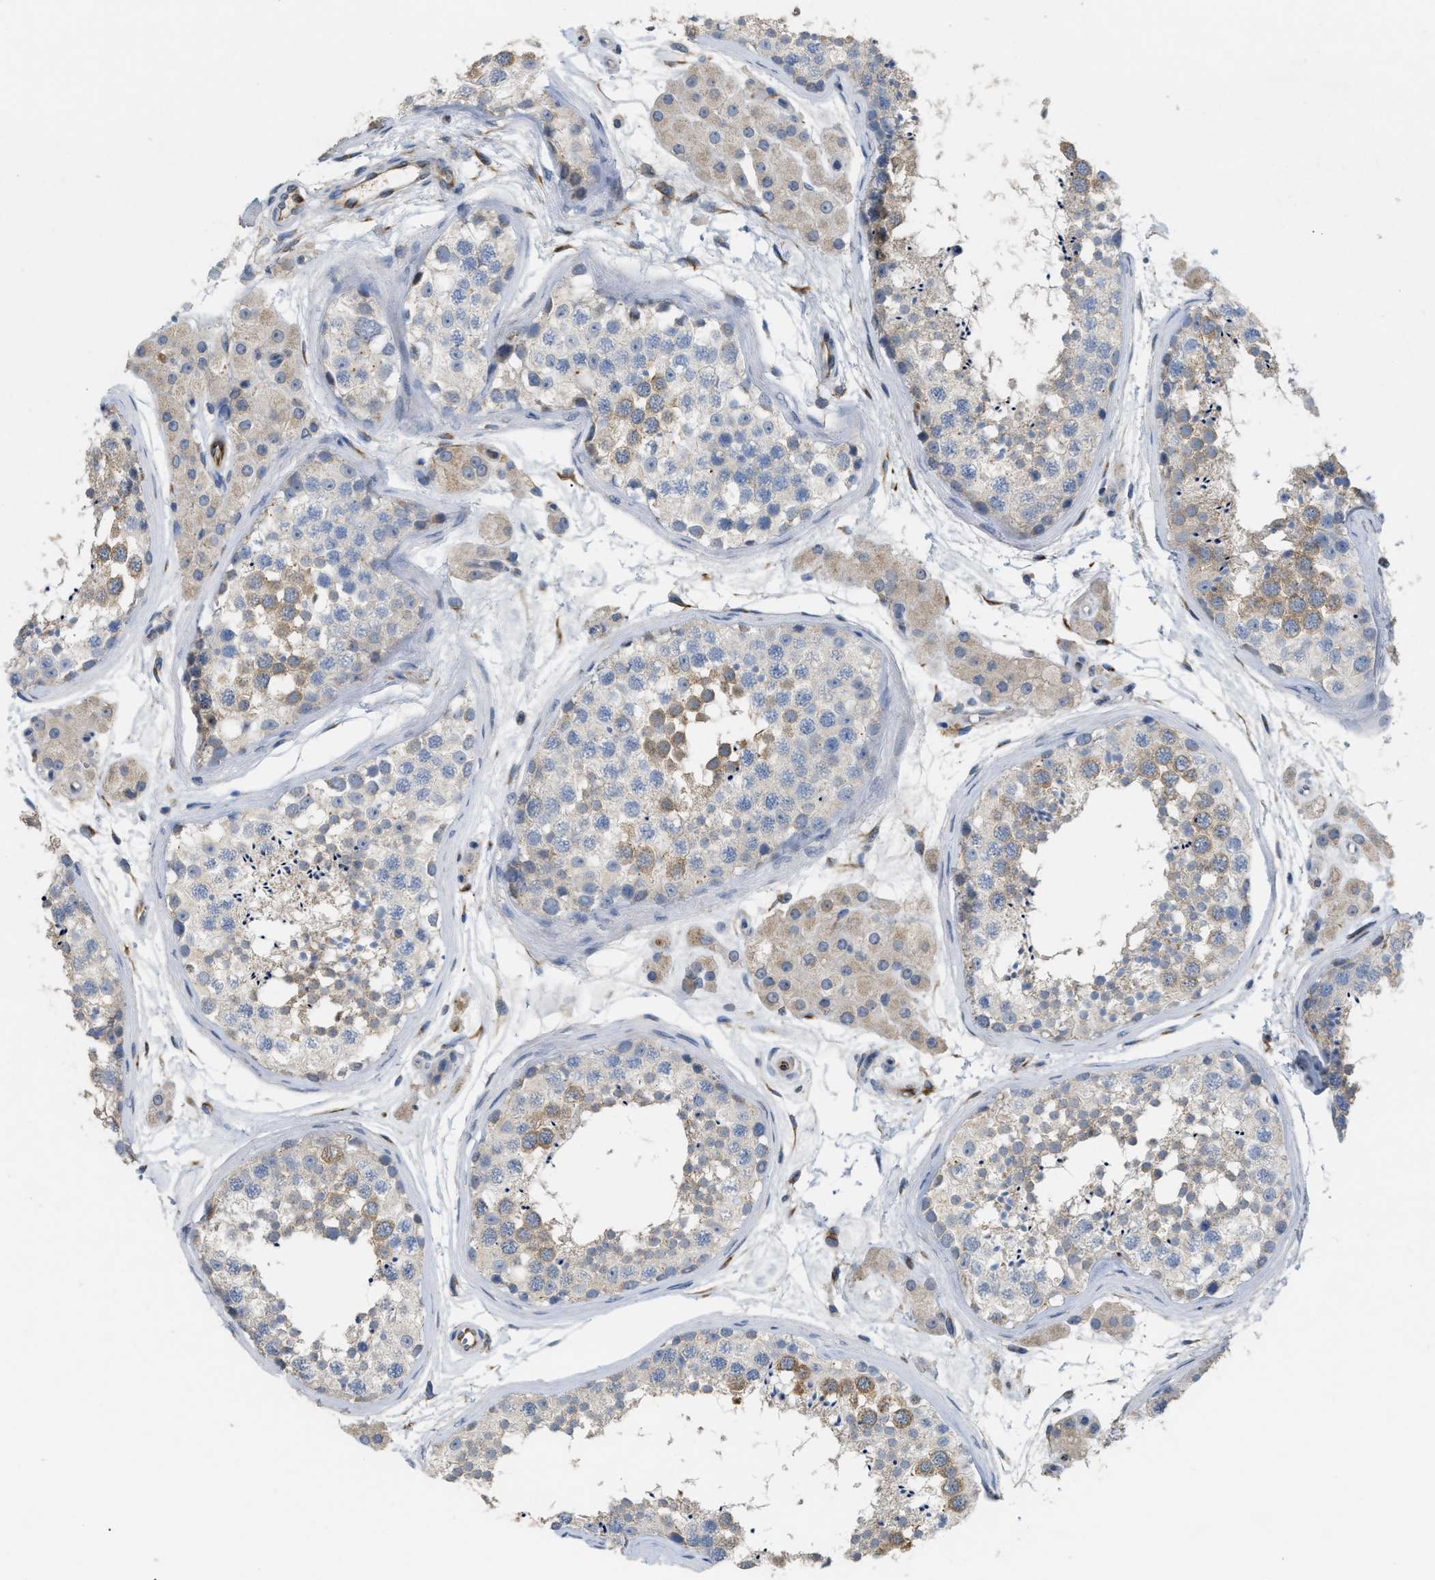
{"staining": {"intensity": "weak", "quantity": "25%-75%", "location": "cytoplasmic/membranous"}, "tissue": "testis", "cell_type": "Cells in seminiferous ducts", "image_type": "normal", "snomed": [{"axis": "morphology", "description": "Normal tissue, NOS"}, {"axis": "topography", "description": "Testis"}], "caption": "This micrograph demonstrates immunohistochemistry (IHC) staining of benign testis, with low weak cytoplasmic/membranous staining in about 25%-75% of cells in seminiferous ducts.", "gene": "DHX58", "patient": {"sex": "male", "age": 56}}